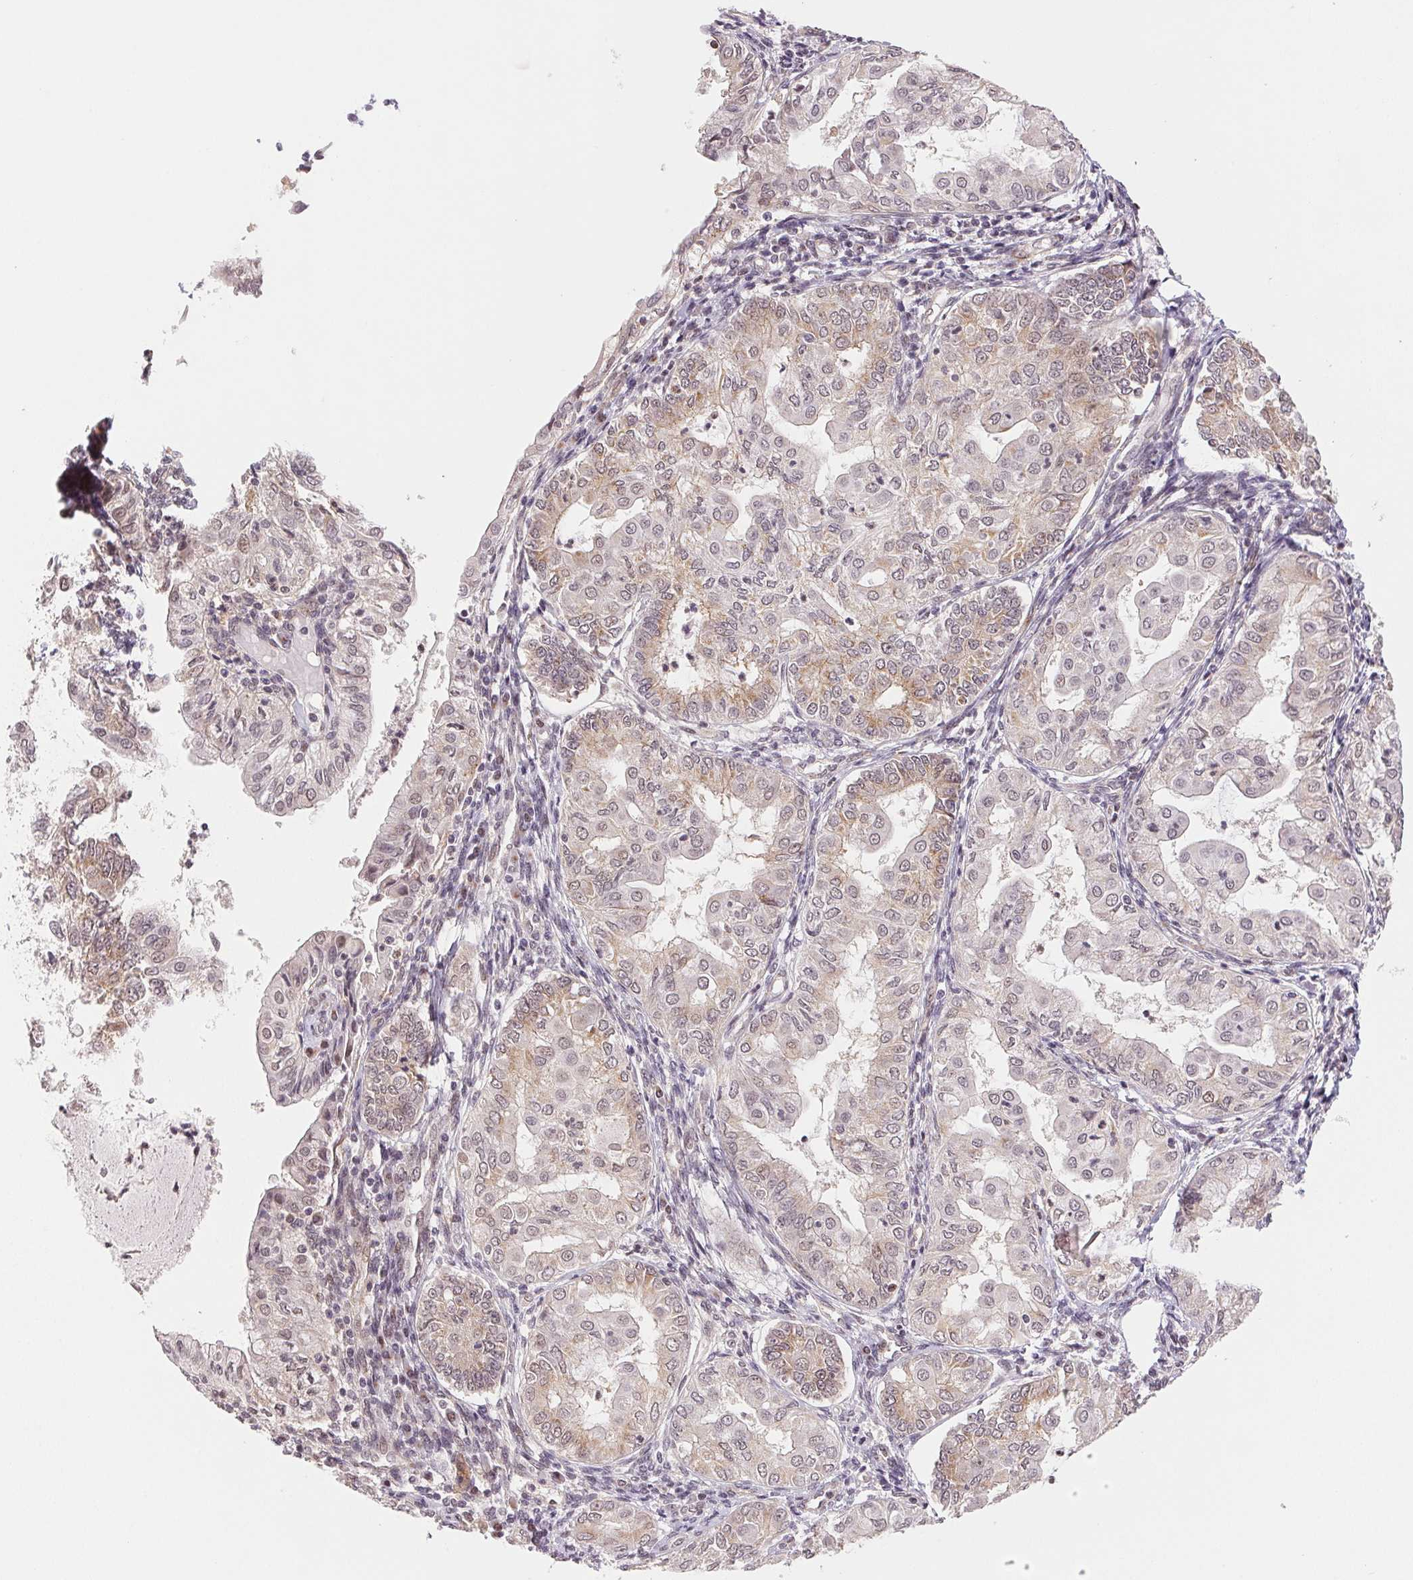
{"staining": {"intensity": "weak", "quantity": "25%-75%", "location": "cytoplasmic/membranous"}, "tissue": "endometrial cancer", "cell_type": "Tumor cells", "image_type": "cancer", "snomed": [{"axis": "morphology", "description": "Adenocarcinoma, NOS"}, {"axis": "topography", "description": "Endometrium"}], "caption": "Brown immunohistochemical staining in human endometrial adenocarcinoma shows weak cytoplasmic/membranous positivity in about 25%-75% of tumor cells. Nuclei are stained in blue.", "gene": "GRHL3", "patient": {"sex": "female", "age": 68}}